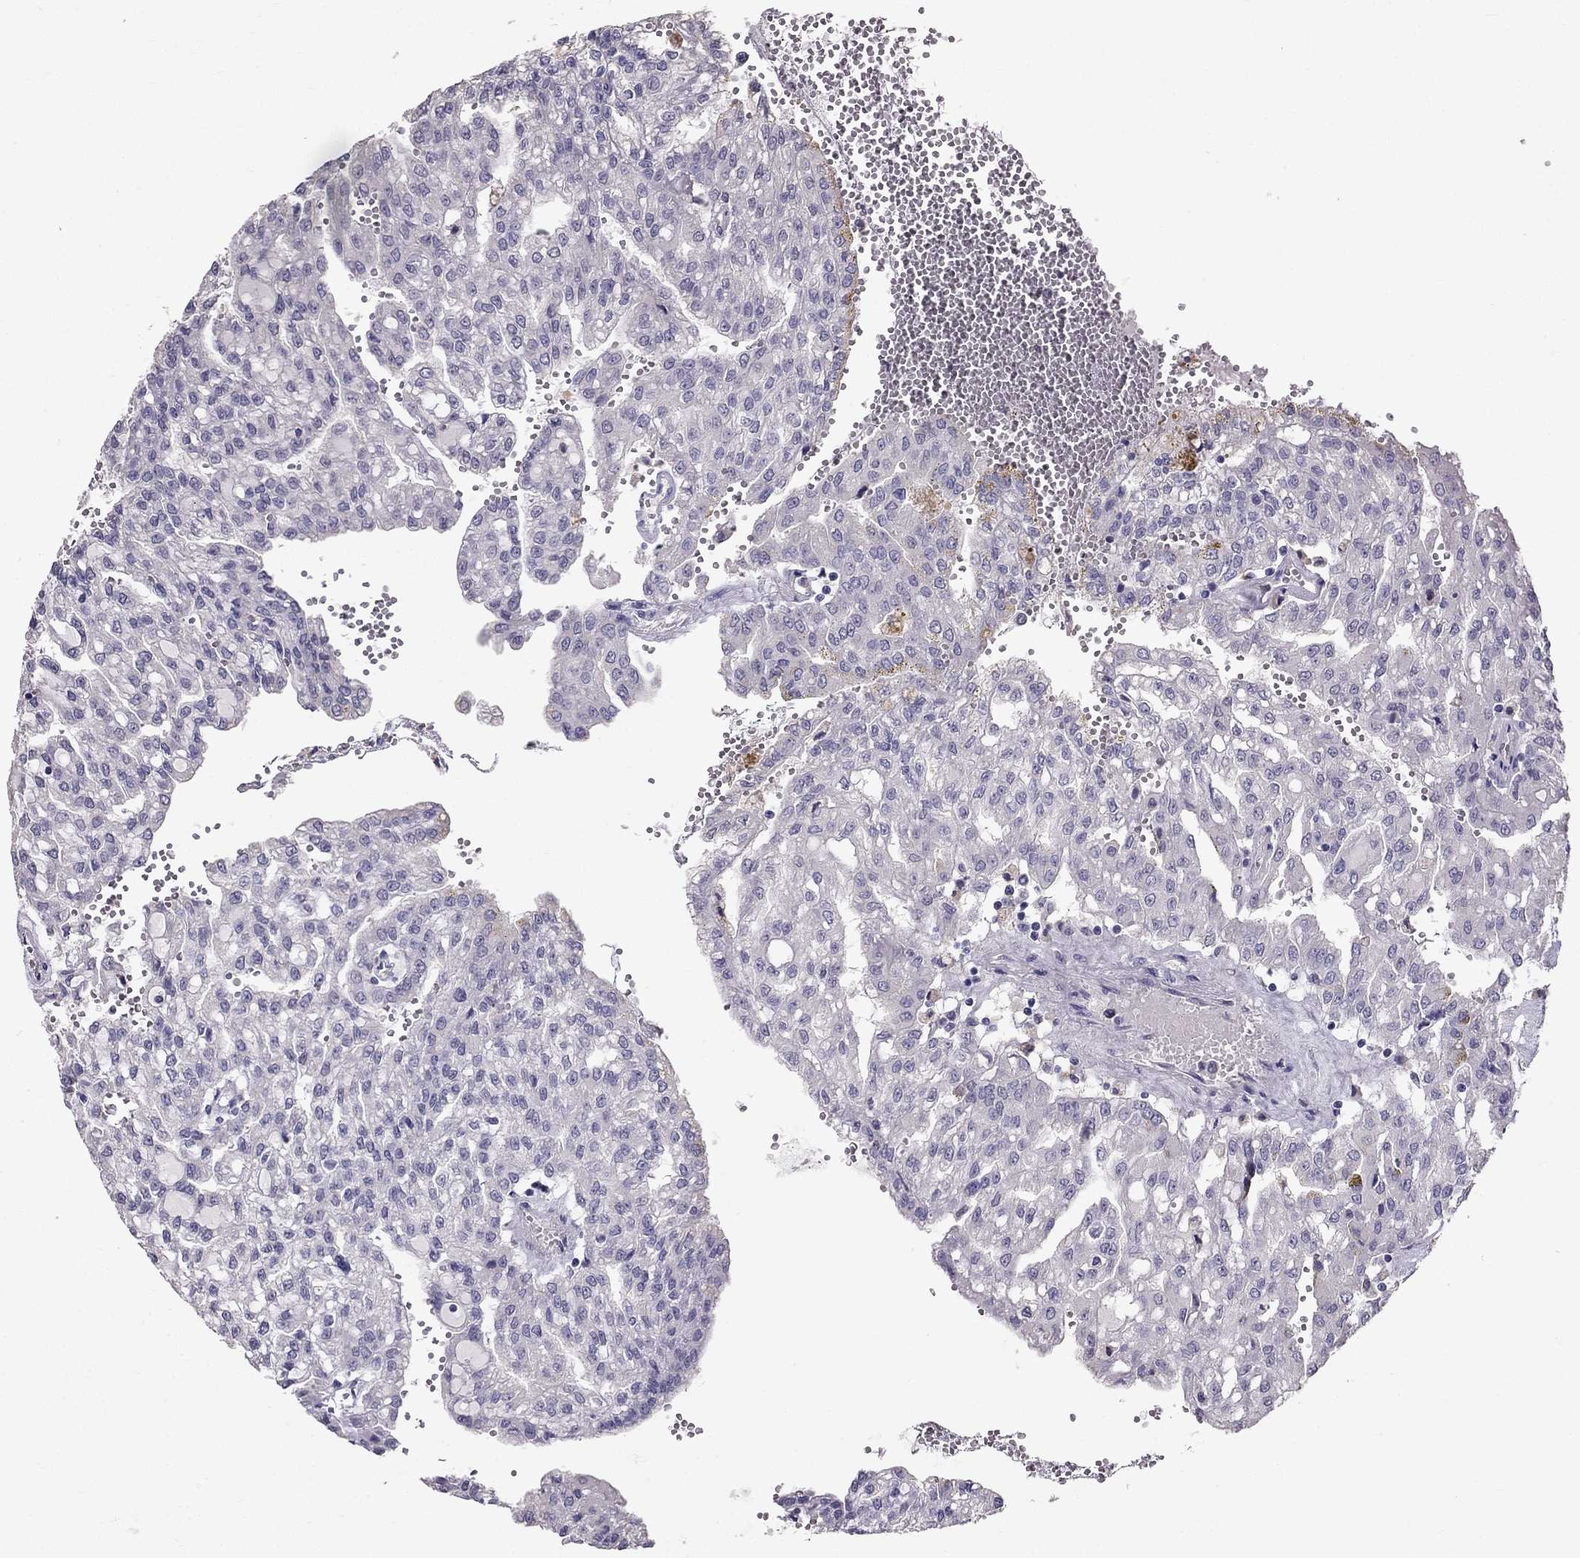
{"staining": {"intensity": "negative", "quantity": "none", "location": "none"}, "tissue": "renal cancer", "cell_type": "Tumor cells", "image_type": "cancer", "snomed": [{"axis": "morphology", "description": "Adenocarcinoma, NOS"}, {"axis": "topography", "description": "Kidney"}], "caption": "Tumor cells show no significant staining in adenocarcinoma (renal).", "gene": "SCG5", "patient": {"sex": "male", "age": 63}}